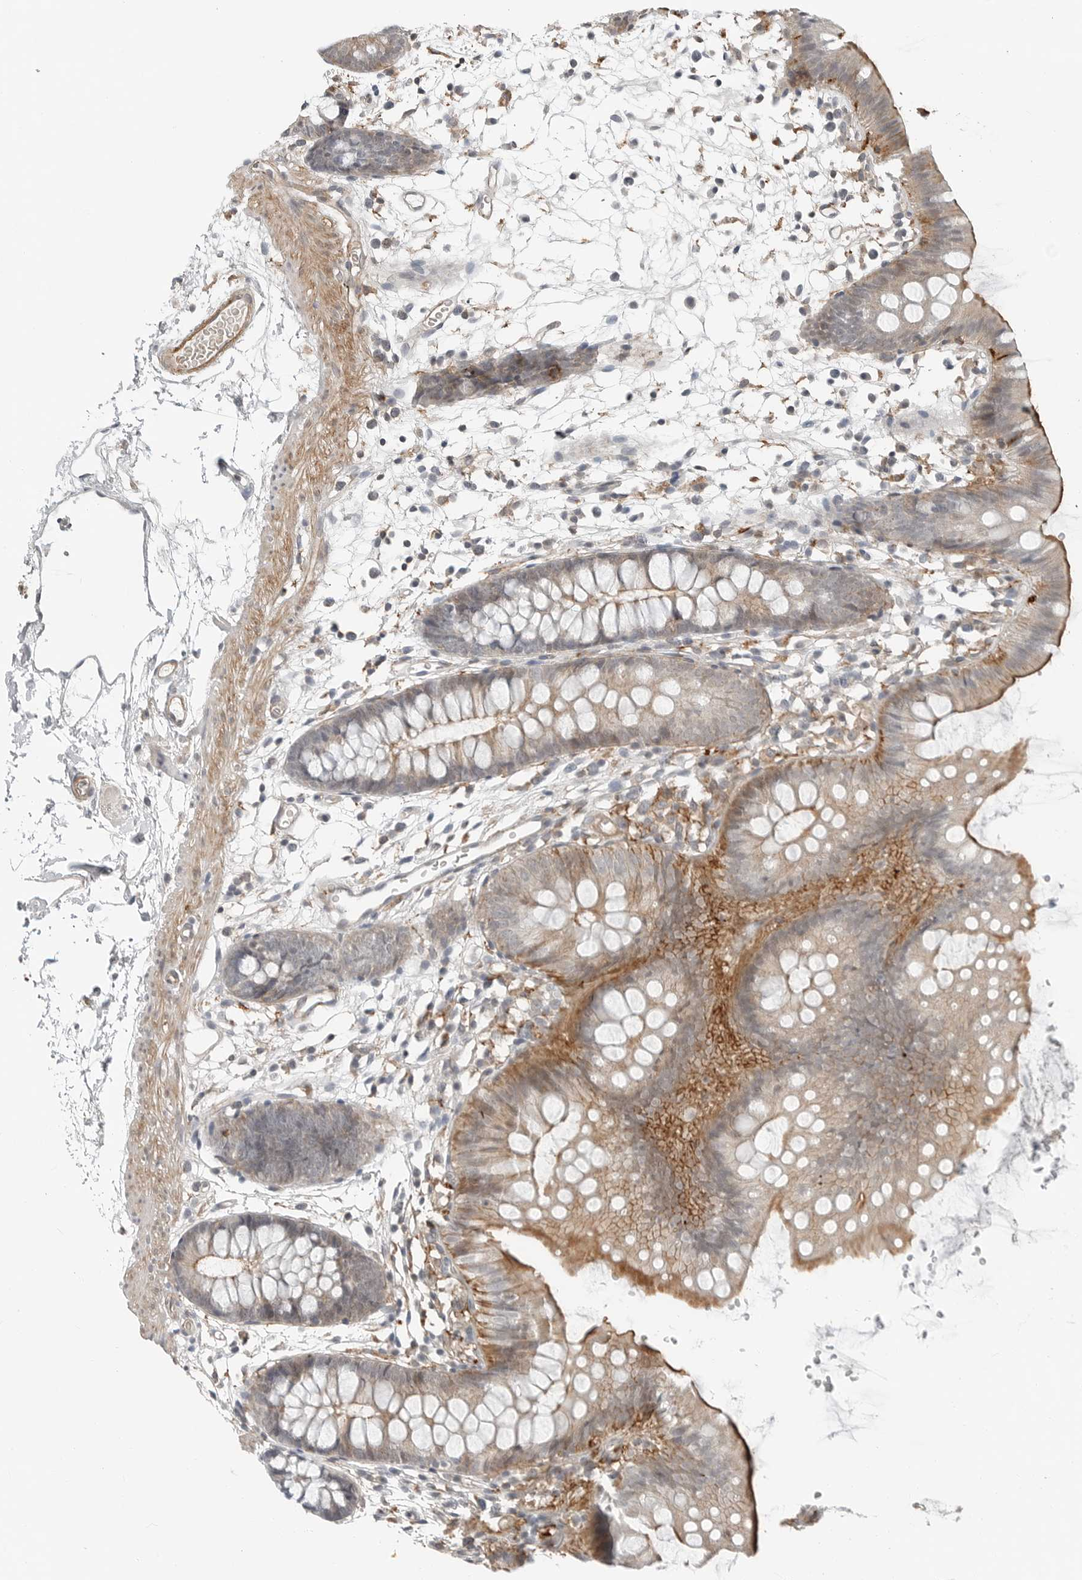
{"staining": {"intensity": "moderate", "quantity": ">75%", "location": "cytoplasmic/membranous"}, "tissue": "colon", "cell_type": "Endothelial cells", "image_type": "normal", "snomed": [{"axis": "morphology", "description": "Normal tissue, NOS"}, {"axis": "topography", "description": "Colon"}], "caption": "IHC micrograph of normal colon: colon stained using immunohistochemistry demonstrates medium levels of moderate protein expression localized specifically in the cytoplasmic/membranous of endothelial cells, appearing as a cytoplasmic/membranous brown color.", "gene": "LEFTY2", "patient": {"sex": "male", "age": 56}}